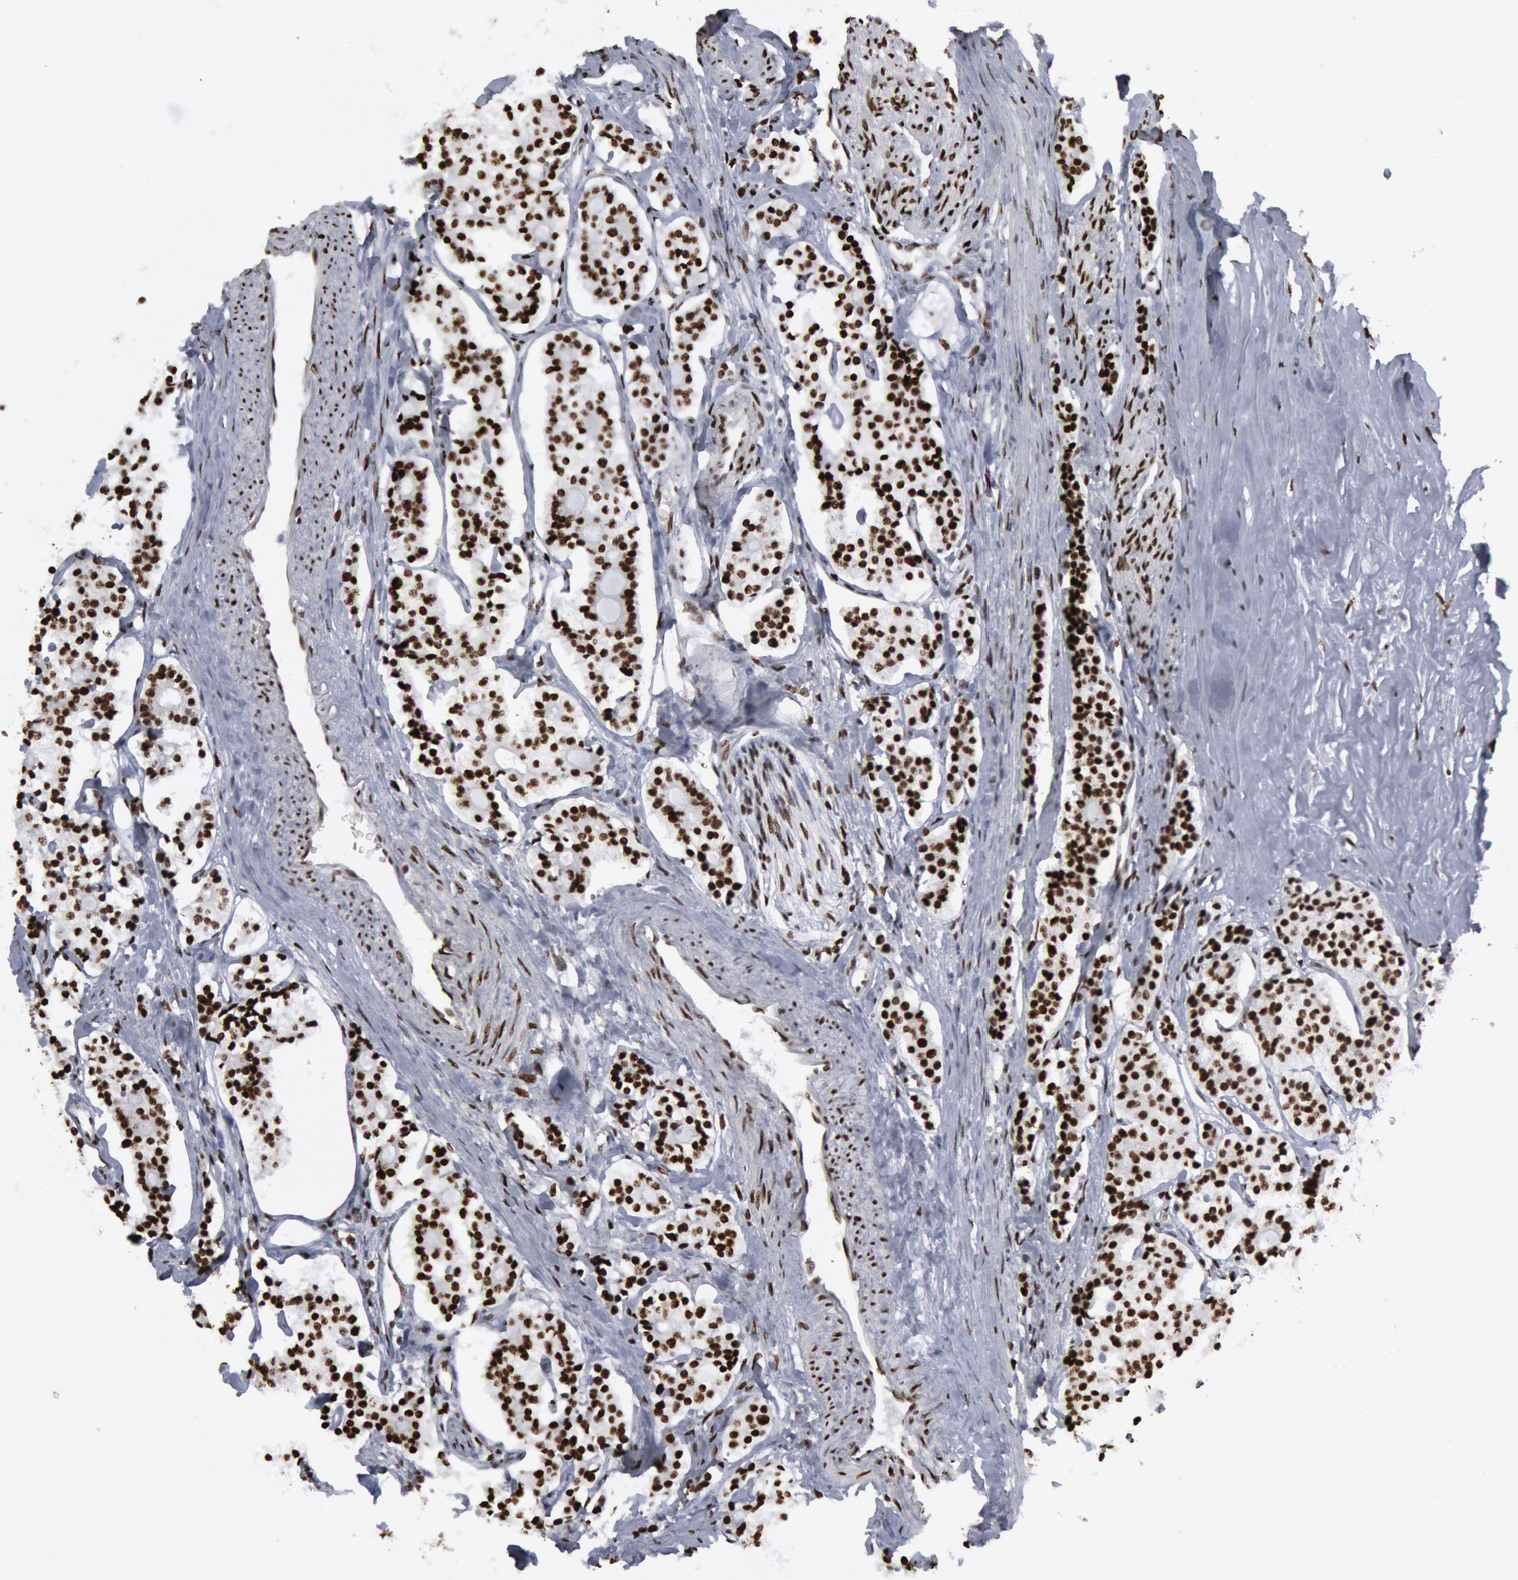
{"staining": {"intensity": "moderate", "quantity": ">75%", "location": "nuclear"}, "tissue": "carcinoid", "cell_type": "Tumor cells", "image_type": "cancer", "snomed": [{"axis": "morphology", "description": "Carcinoid, malignant, NOS"}, {"axis": "topography", "description": "Small intestine"}], "caption": "Protein expression analysis of human carcinoid (malignant) reveals moderate nuclear staining in about >75% of tumor cells.", "gene": "MECP2", "patient": {"sex": "male", "age": 63}}